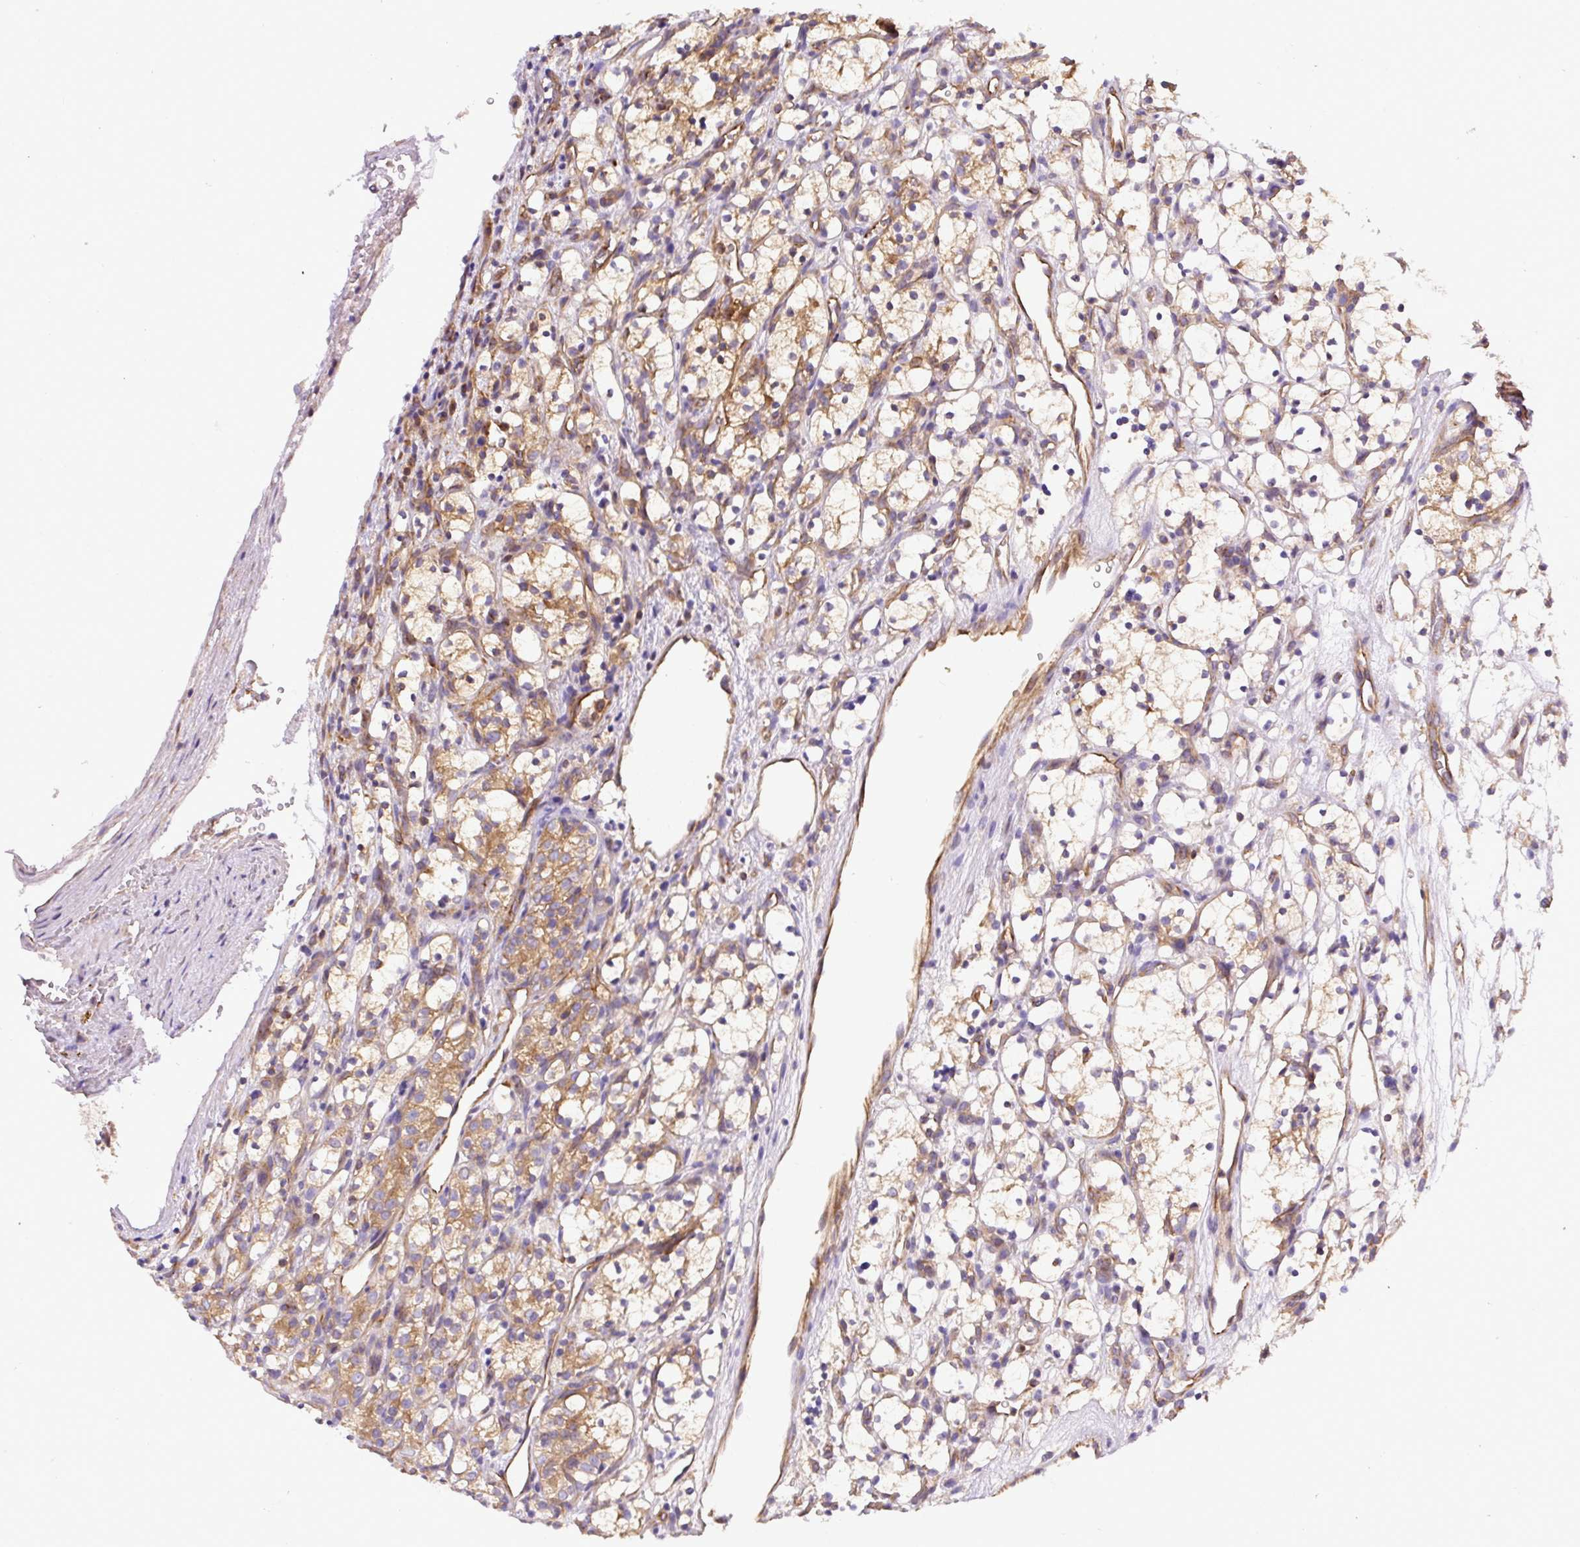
{"staining": {"intensity": "moderate", "quantity": "<25%", "location": "cytoplasmic/membranous"}, "tissue": "renal cancer", "cell_type": "Tumor cells", "image_type": "cancer", "snomed": [{"axis": "morphology", "description": "Adenocarcinoma, NOS"}, {"axis": "topography", "description": "Kidney"}], "caption": "Renal adenocarcinoma stained for a protein (brown) exhibits moderate cytoplasmic/membranous positive staining in about <25% of tumor cells.", "gene": "DCTN1", "patient": {"sex": "female", "age": 69}}